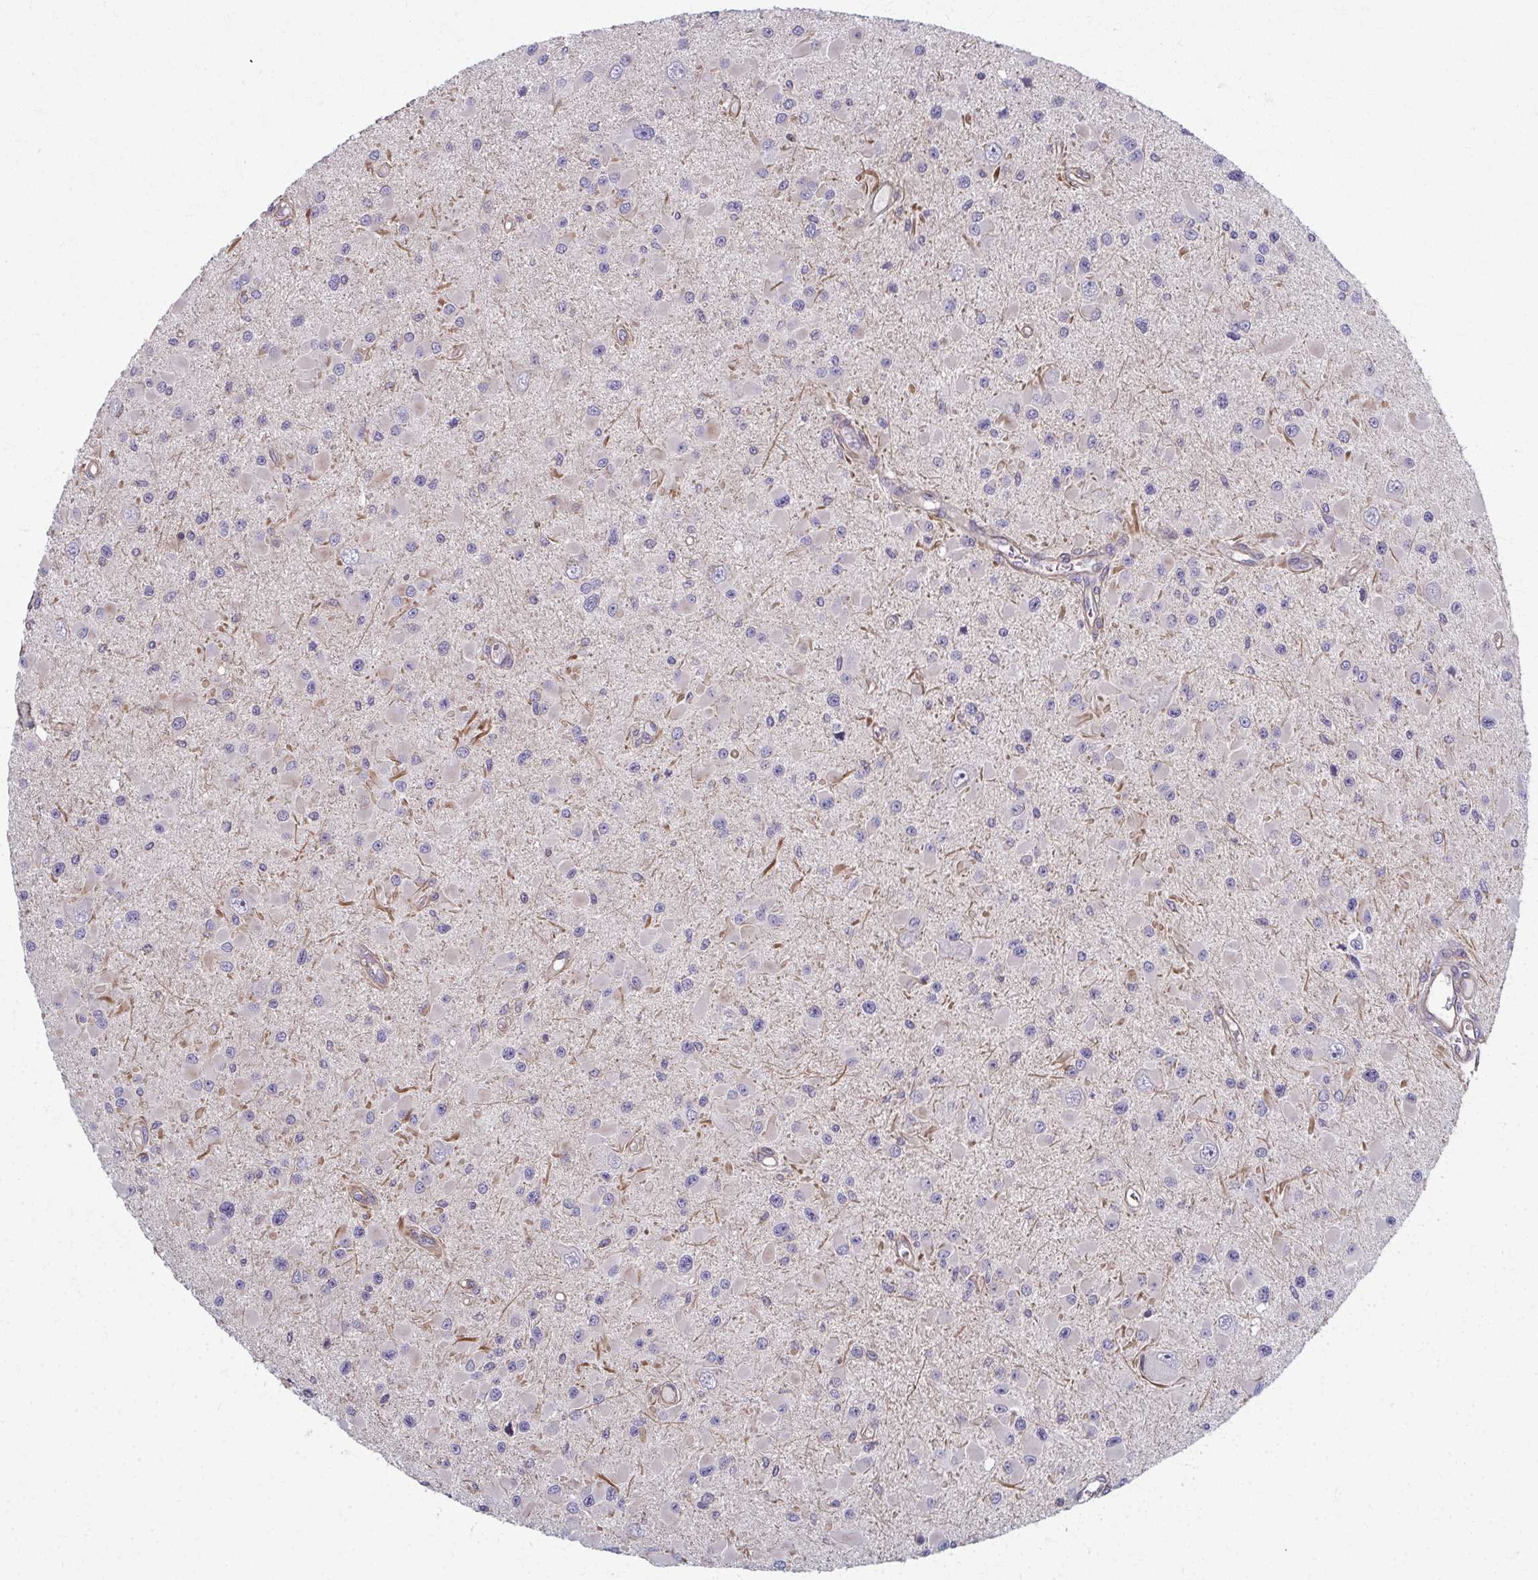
{"staining": {"intensity": "negative", "quantity": "none", "location": "none"}, "tissue": "glioma", "cell_type": "Tumor cells", "image_type": "cancer", "snomed": [{"axis": "morphology", "description": "Glioma, malignant, High grade"}, {"axis": "topography", "description": "Brain"}], "caption": "Image shows no significant protein positivity in tumor cells of malignant glioma (high-grade).", "gene": "EID2B", "patient": {"sex": "male", "age": 54}}